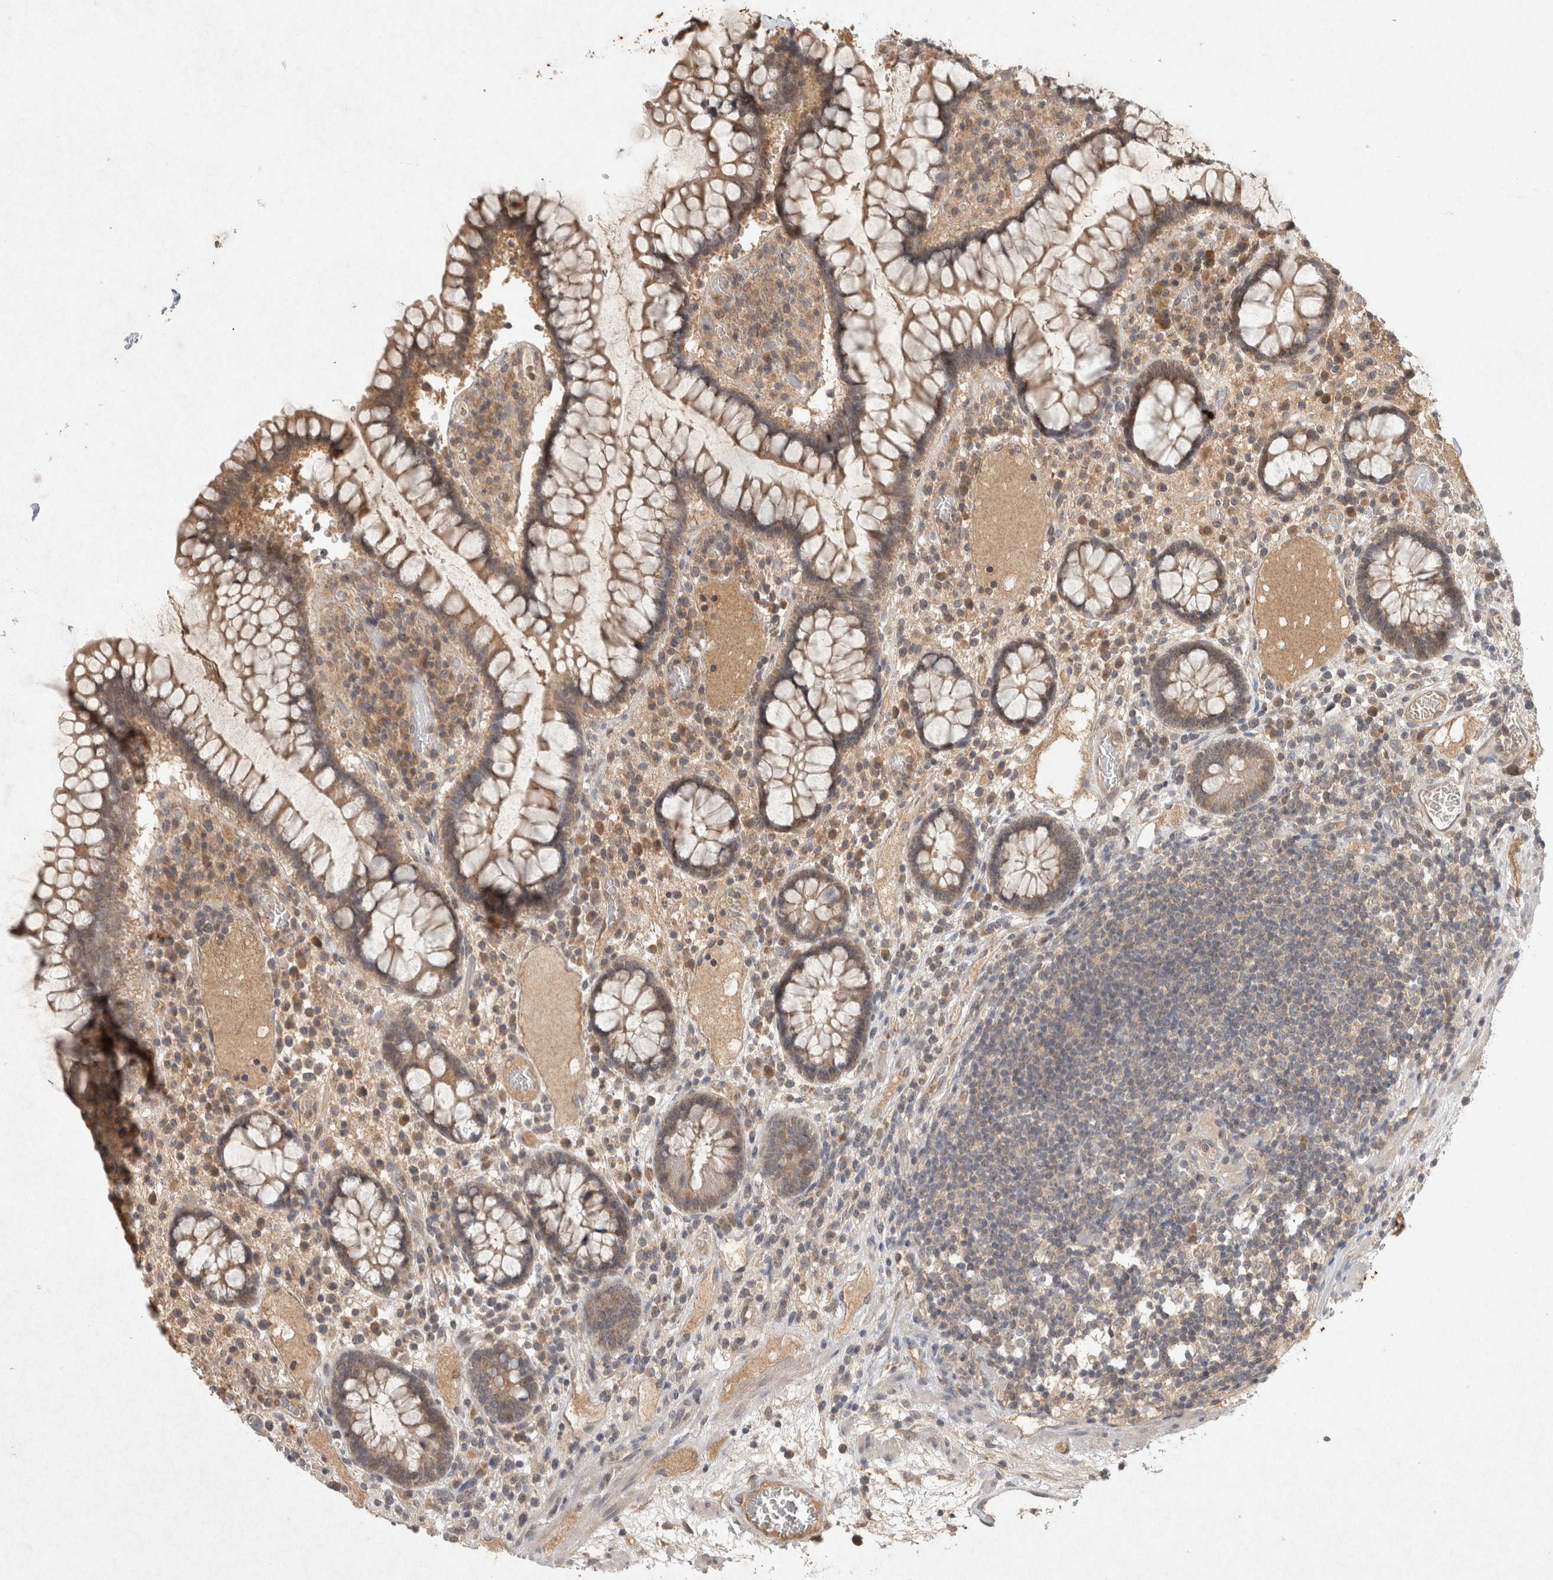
{"staining": {"intensity": "negative", "quantity": "none", "location": "none"}, "tissue": "colon", "cell_type": "Endothelial cells", "image_type": "normal", "snomed": [{"axis": "morphology", "description": "Normal tissue, NOS"}, {"axis": "topography", "description": "Colon"}], "caption": "Immunohistochemistry (IHC) micrograph of unremarkable human colon stained for a protein (brown), which demonstrates no expression in endothelial cells. The staining was performed using DAB (3,3'-diaminobenzidine) to visualize the protein expression in brown, while the nuclei were stained in blue with hematoxylin (Magnification: 20x).", "gene": "LOXL2", "patient": {"sex": "female", "age": 79}}